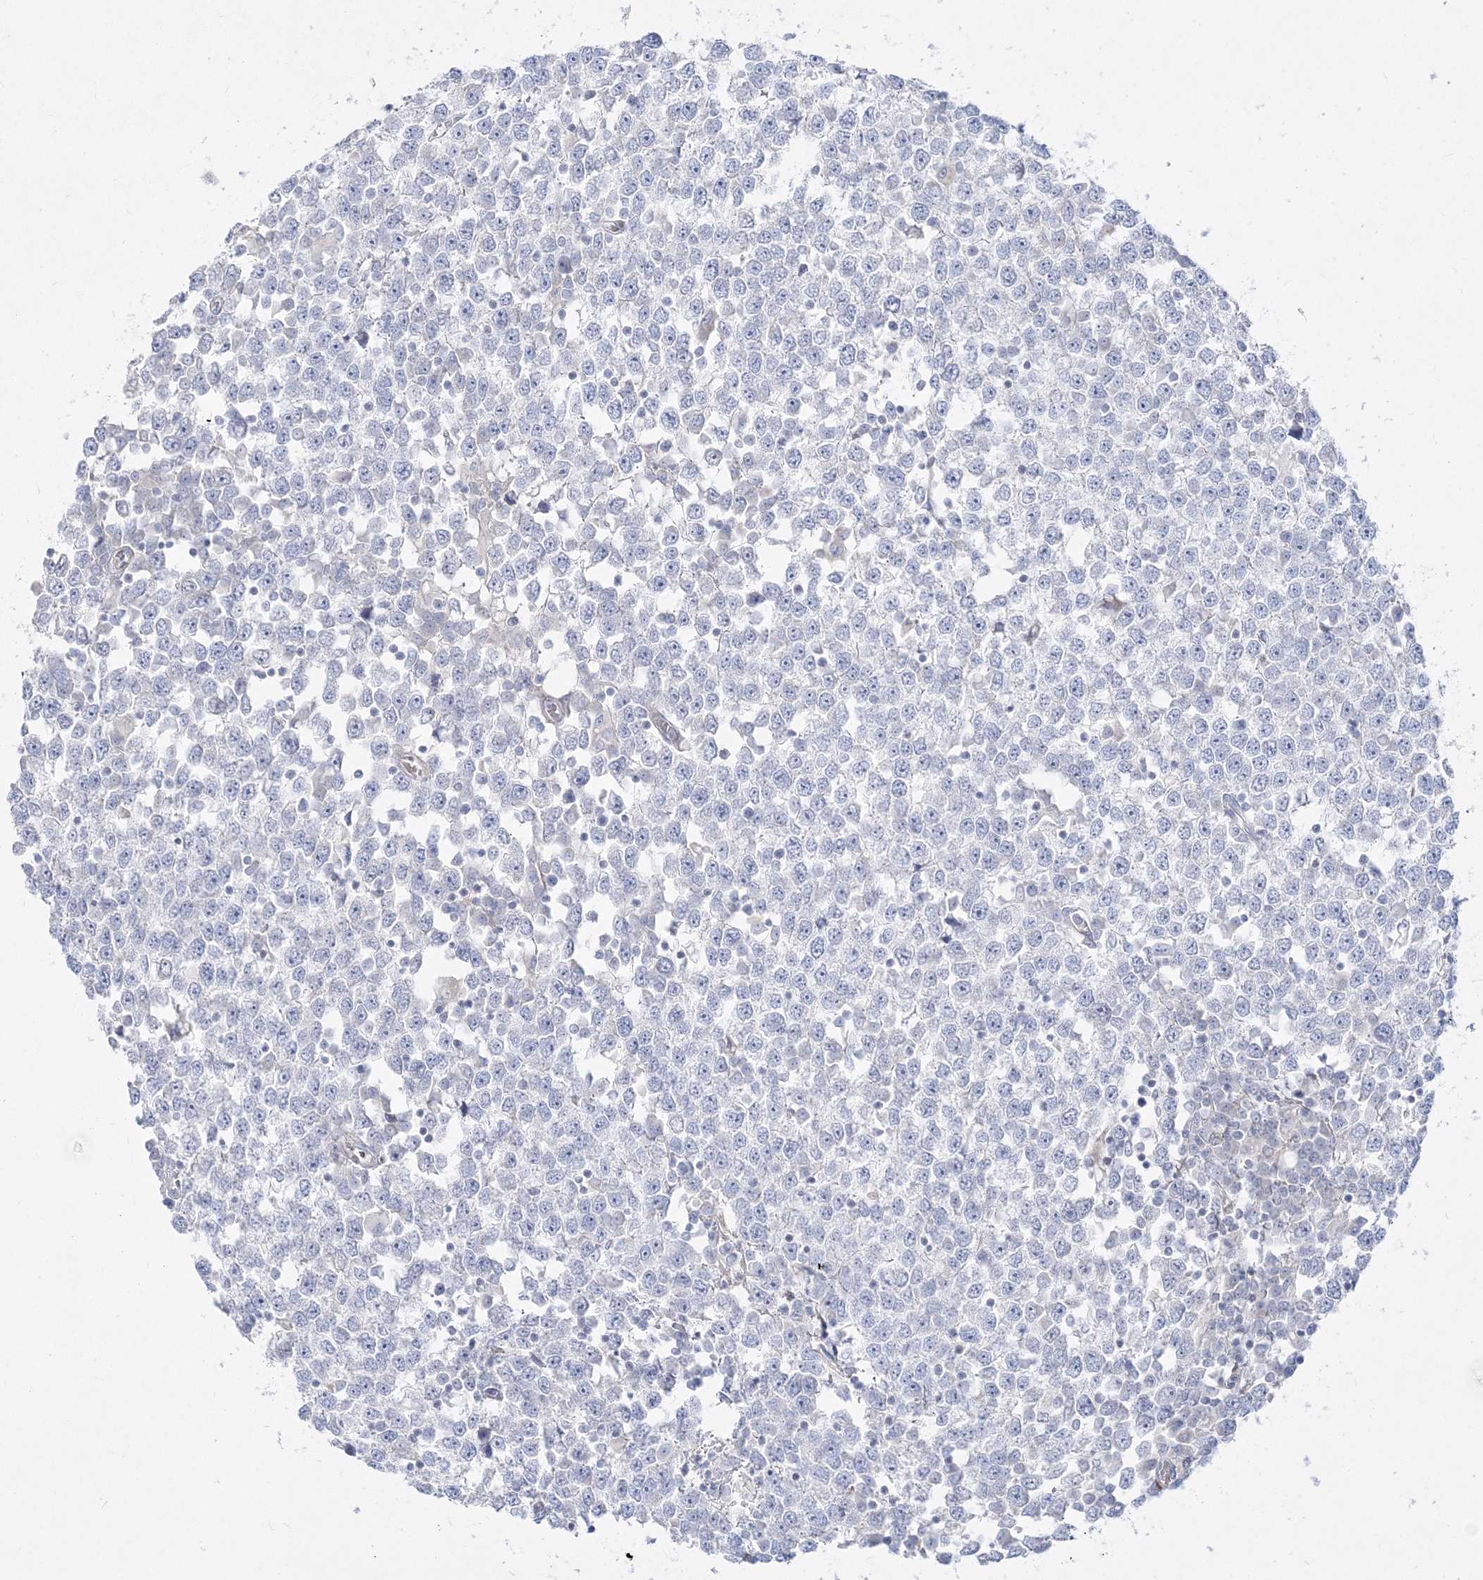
{"staining": {"intensity": "negative", "quantity": "none", "location": "none"}, "tissue": "testis cancer", "cell_type": "Tumor cells", "image_type": "cancer", "snomed": [{"axis": "morphology", "description": "Seminoma, NOS"}, {"axis": "topography", "description": "Testis"}], "caption": "This is an immunohistochemistry photomicrograph of testis cancer (seminoma). There is no positivity in tumor cells.", "gene": "GPAT2", "patient": {"sex": "male", "age": 65}}